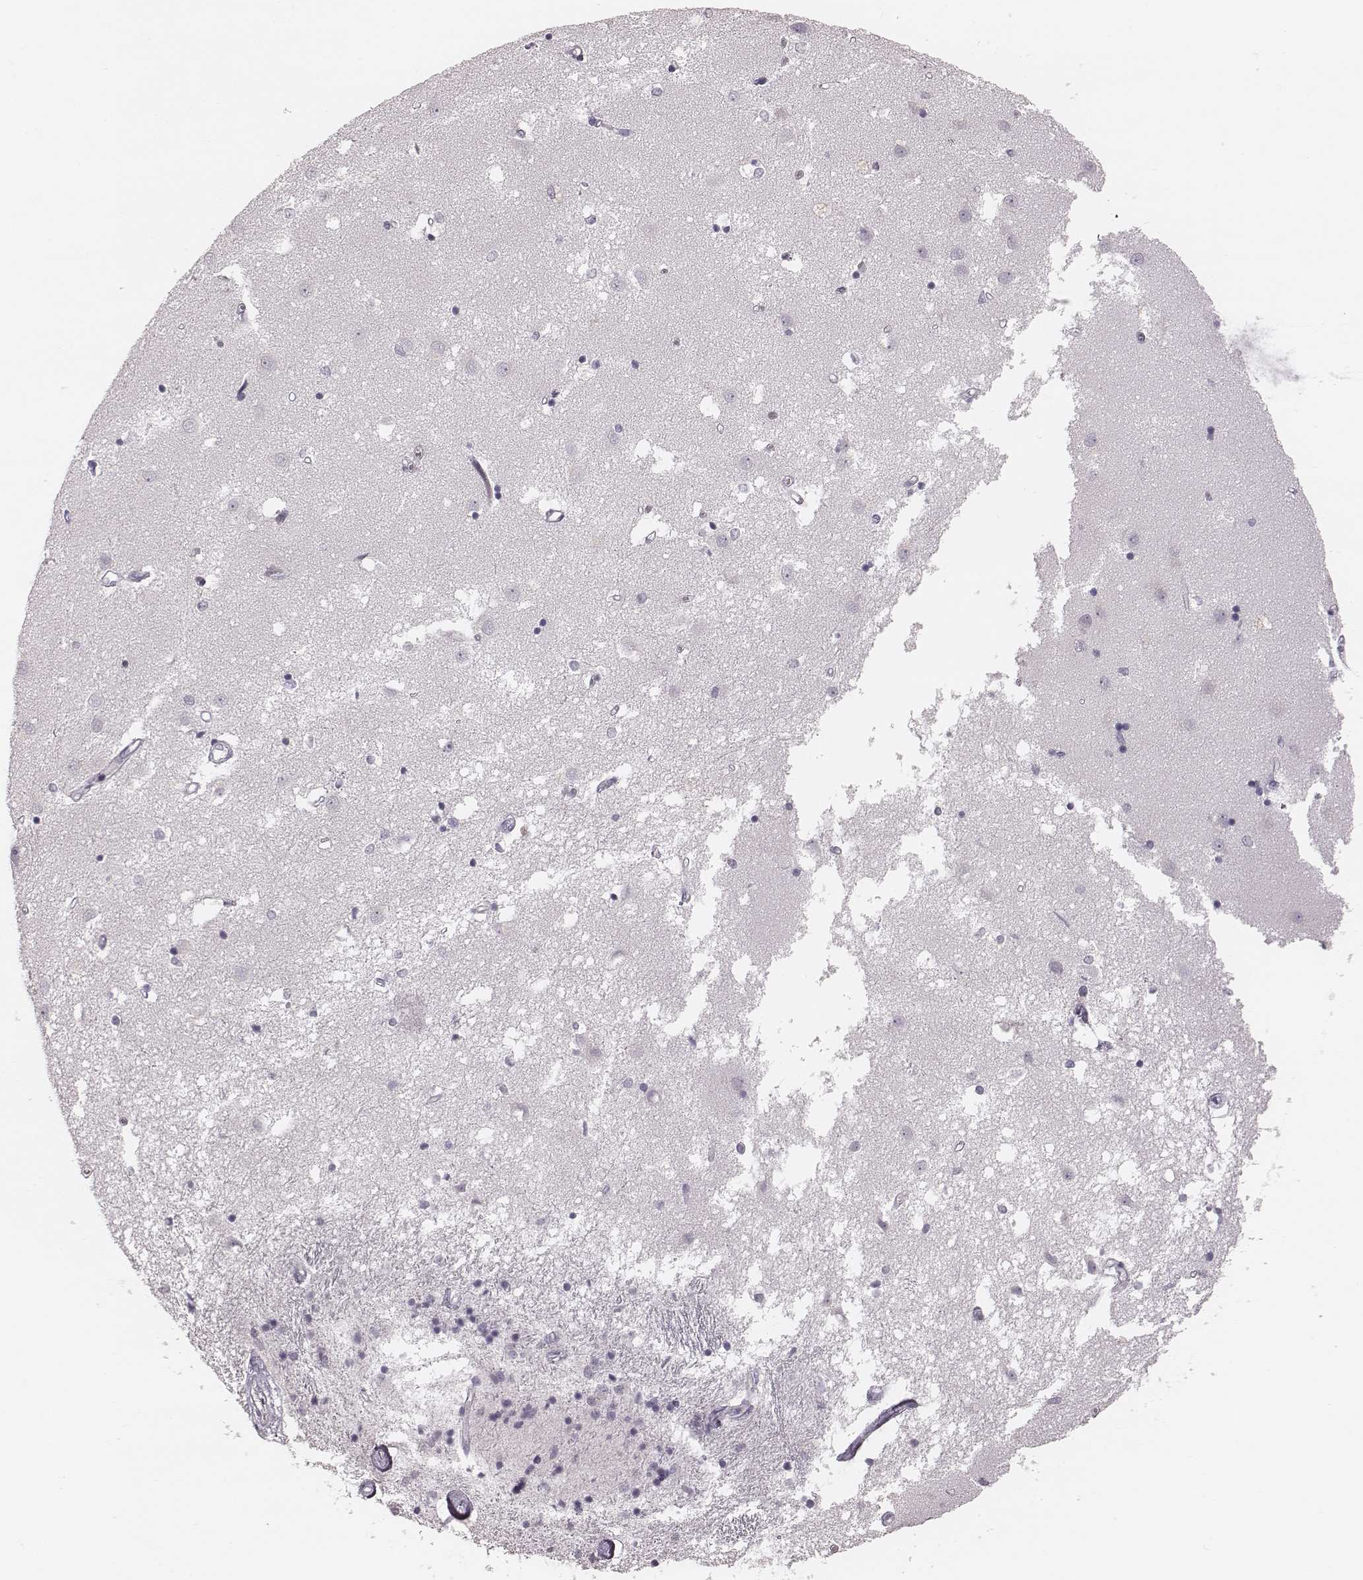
{"staining": {"intensity": "negative", "quantity": "none", "location": "none"}, "tissue": "caudate", "cell_type": "Glial cells", "image_type": "normal", "snomed": [{"axis": "morphology", "description": "Normal tissue, NOS"}, {"axis": "topography", "description": "Lateral ventricle wall"}], "caption": "IHC histopathology image of normal caudate stained for a protein (brown), which reveals no staining in glial cells. The staining is performed using DAB brown chromogen with nuclei counter-stained in using hematoxylin.", "gene": "S100Z", "patient": {"sex": "male", "age": 54}}